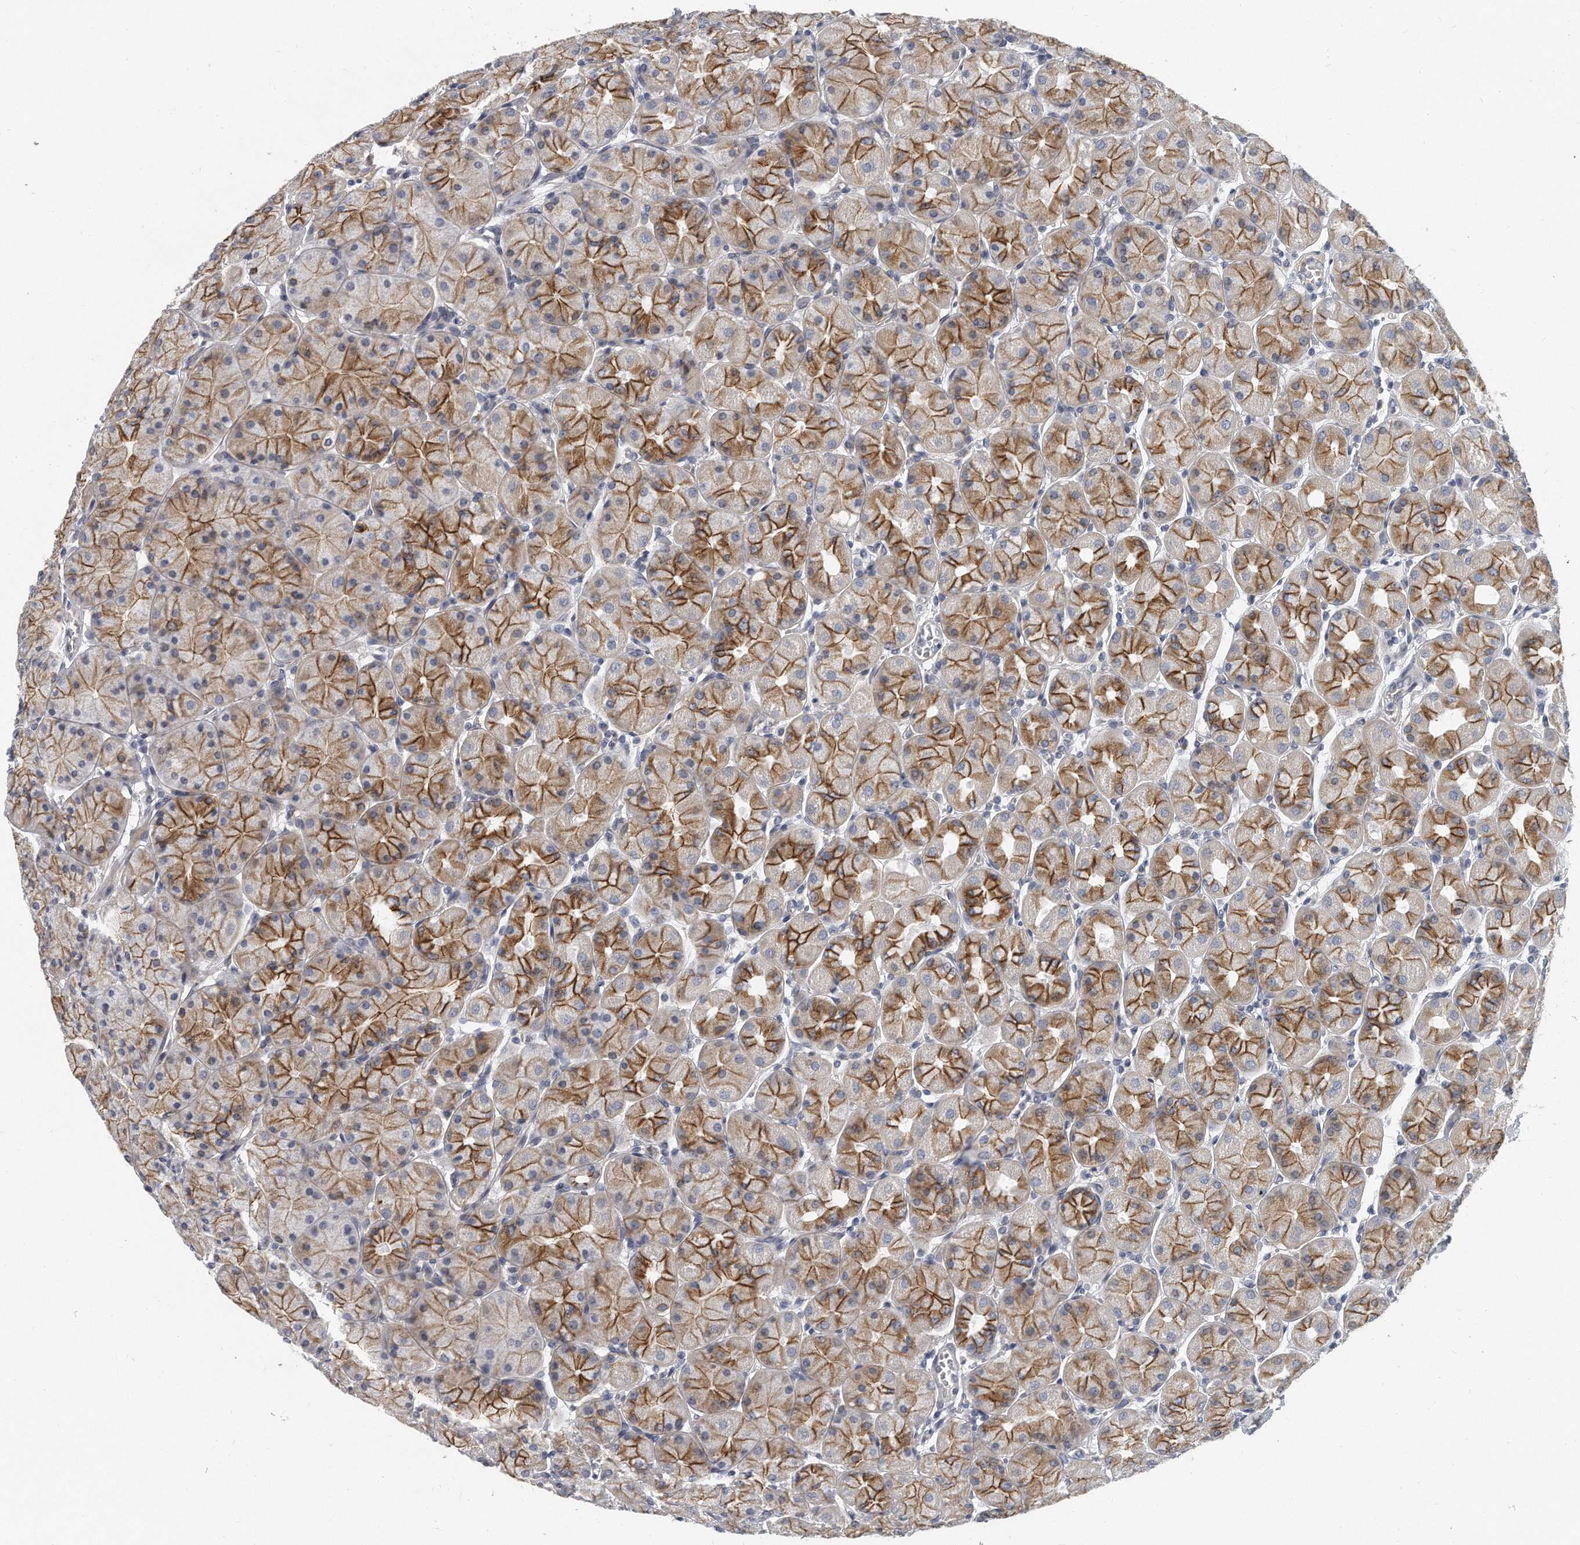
{"staining": {"intensity": "strong", "quantity": "25%-75%", "location": "cytoplasmic/membranous"}, "tissue": "stomach", "cell_type": "Glandular cells", "image_type": "normal", "snomed": [{"axis": "morphology", "description": "Normal tissue, NOS"}, {"axis": "topography", "description": "Stomach, upper"}], "caption": "This is a histology image of IHC staining of unremarkable stomach, which shows strong expression in the cytoplasmic/membranous of glandular cells.", "gene": "PLEKHA6", "patient": {"sex": "female", "age": 56}}